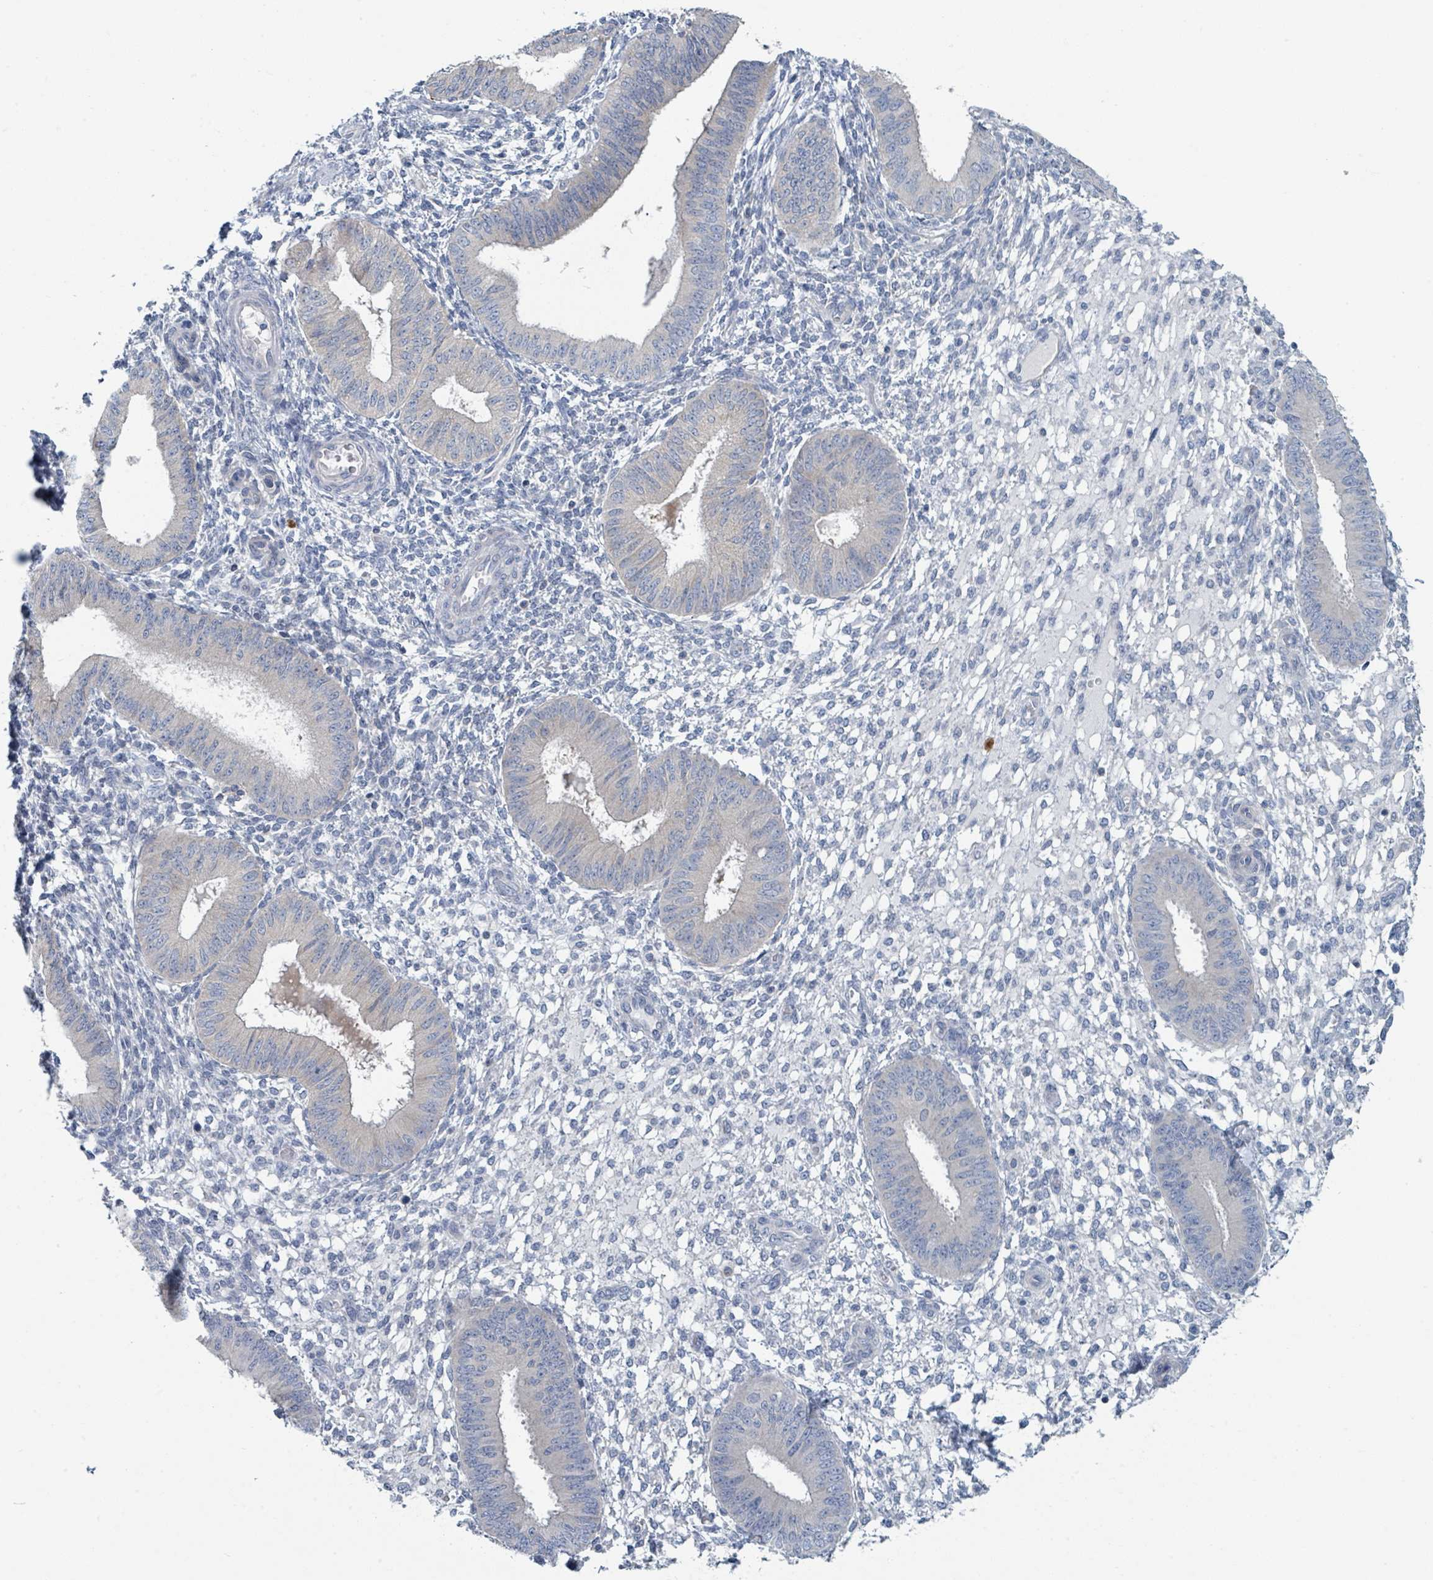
{"staining": {"intensity": "negative", "quantity": "none", "location": "none"}, "tissue": "endometrium", "cell_type": "Cells in endometrial stroma", "image_type": "normal", "snomed": [{"axis": "morphology", "description": "Normal tissue, NOS"}, {"axis": "topography", "description": "Endometrium"}], "caption": "A high-resolution photomicrograph shows immunohistochemistry staining of unremarkable endometrium, which displays no significant expression in cells in endometrial stroma.", "gene": "ANKRD55", "patient": {"sex": "female", "age": 49}}